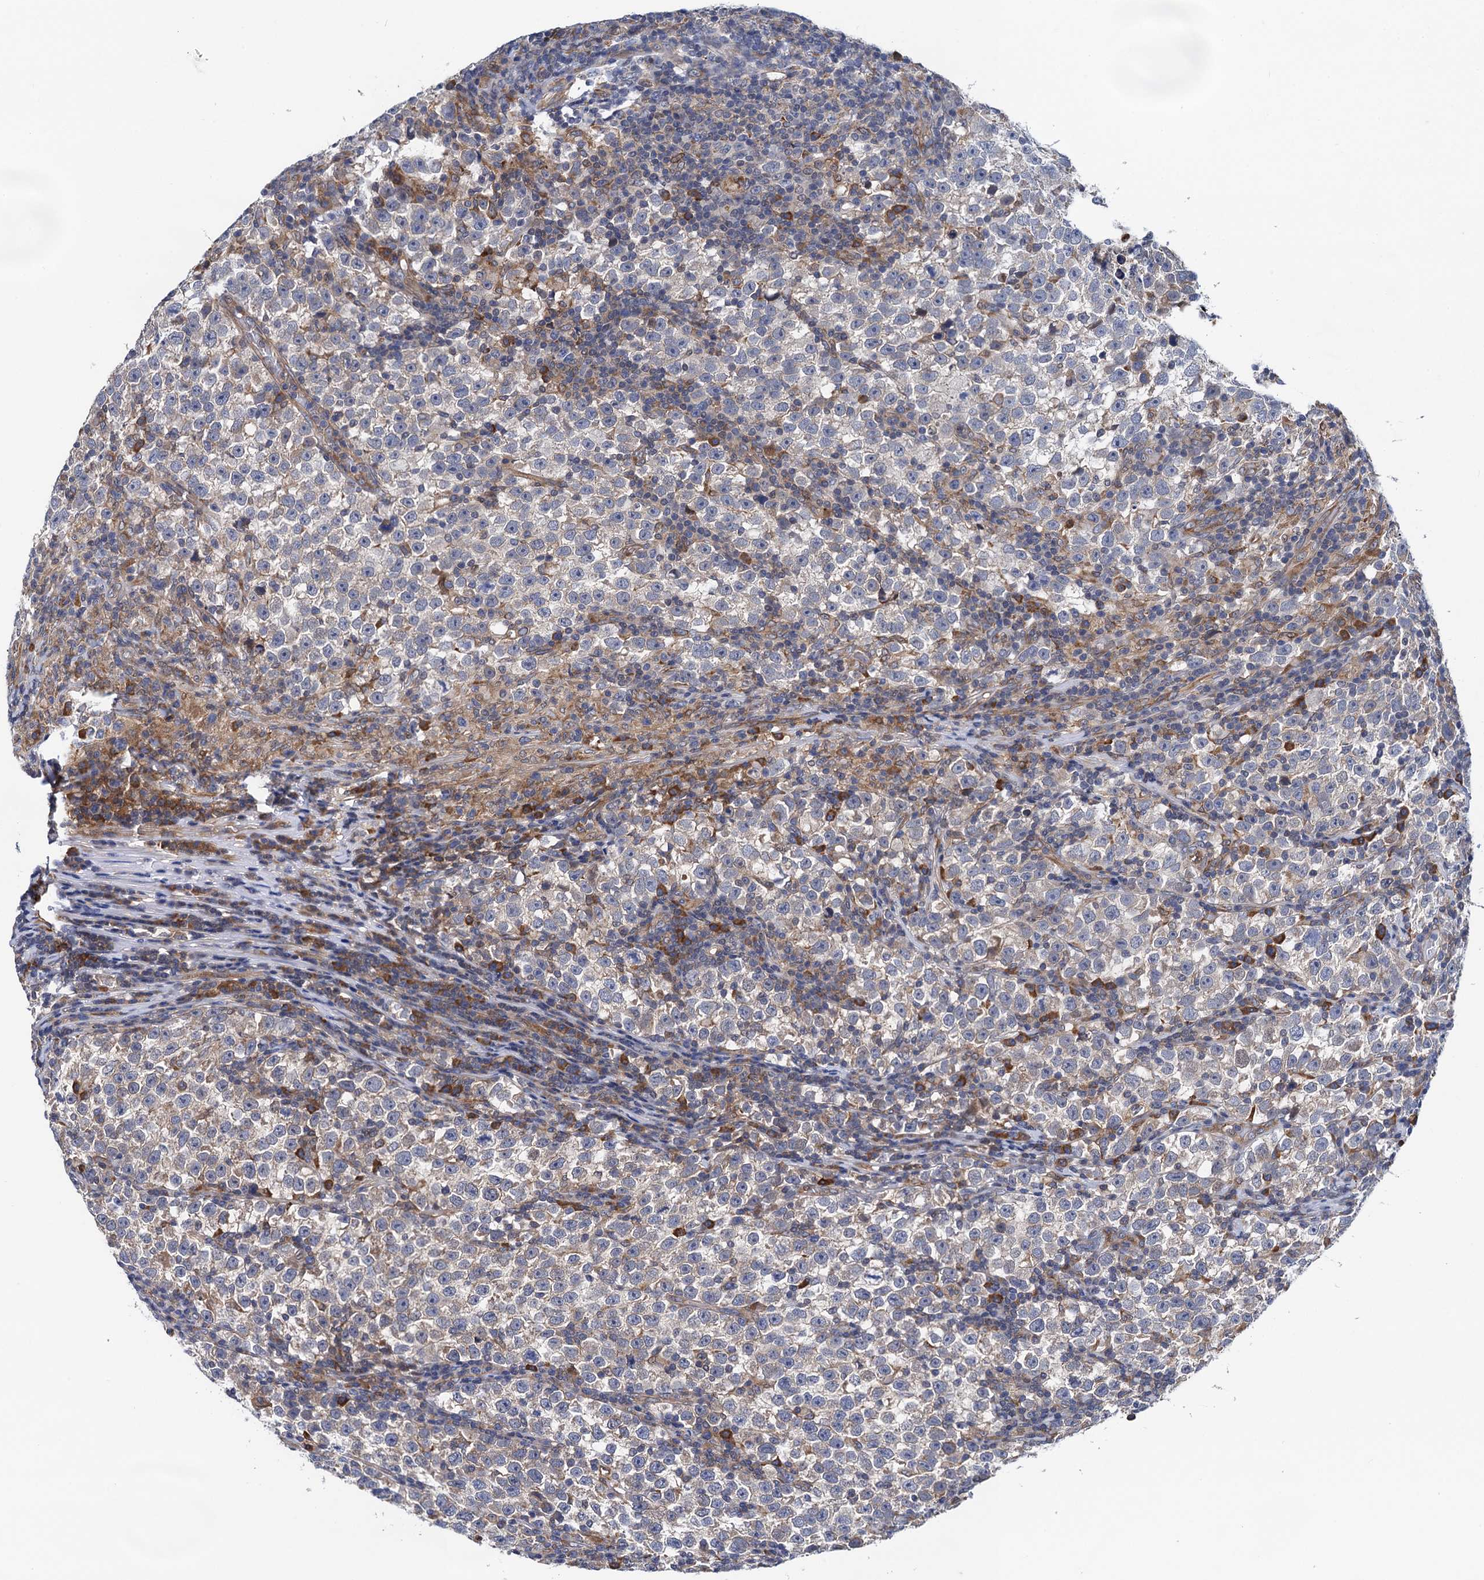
{"staining": {"intensity": "weak", "quantity": "<25%", "location": "cytoplasmic/membranous"}, "tissue": "testis cancer", "cell_type": "Tumor cells", "image_type": "cancer", "snomed": [{"axis": "morphology", "description": "Normal tissue, NOS"}, {"axis": "morphology", "description": "Seminoma, NOS"}, {"axis": "topography", "description": "Testis"}], "caption": "High power microscopy image of an immunohistochemistry histopathology image of seminoma (testis), revealing no significant staining in tumor cells.", "gene": "PGLS", "patient": {"sex": "male", "age": 43}}